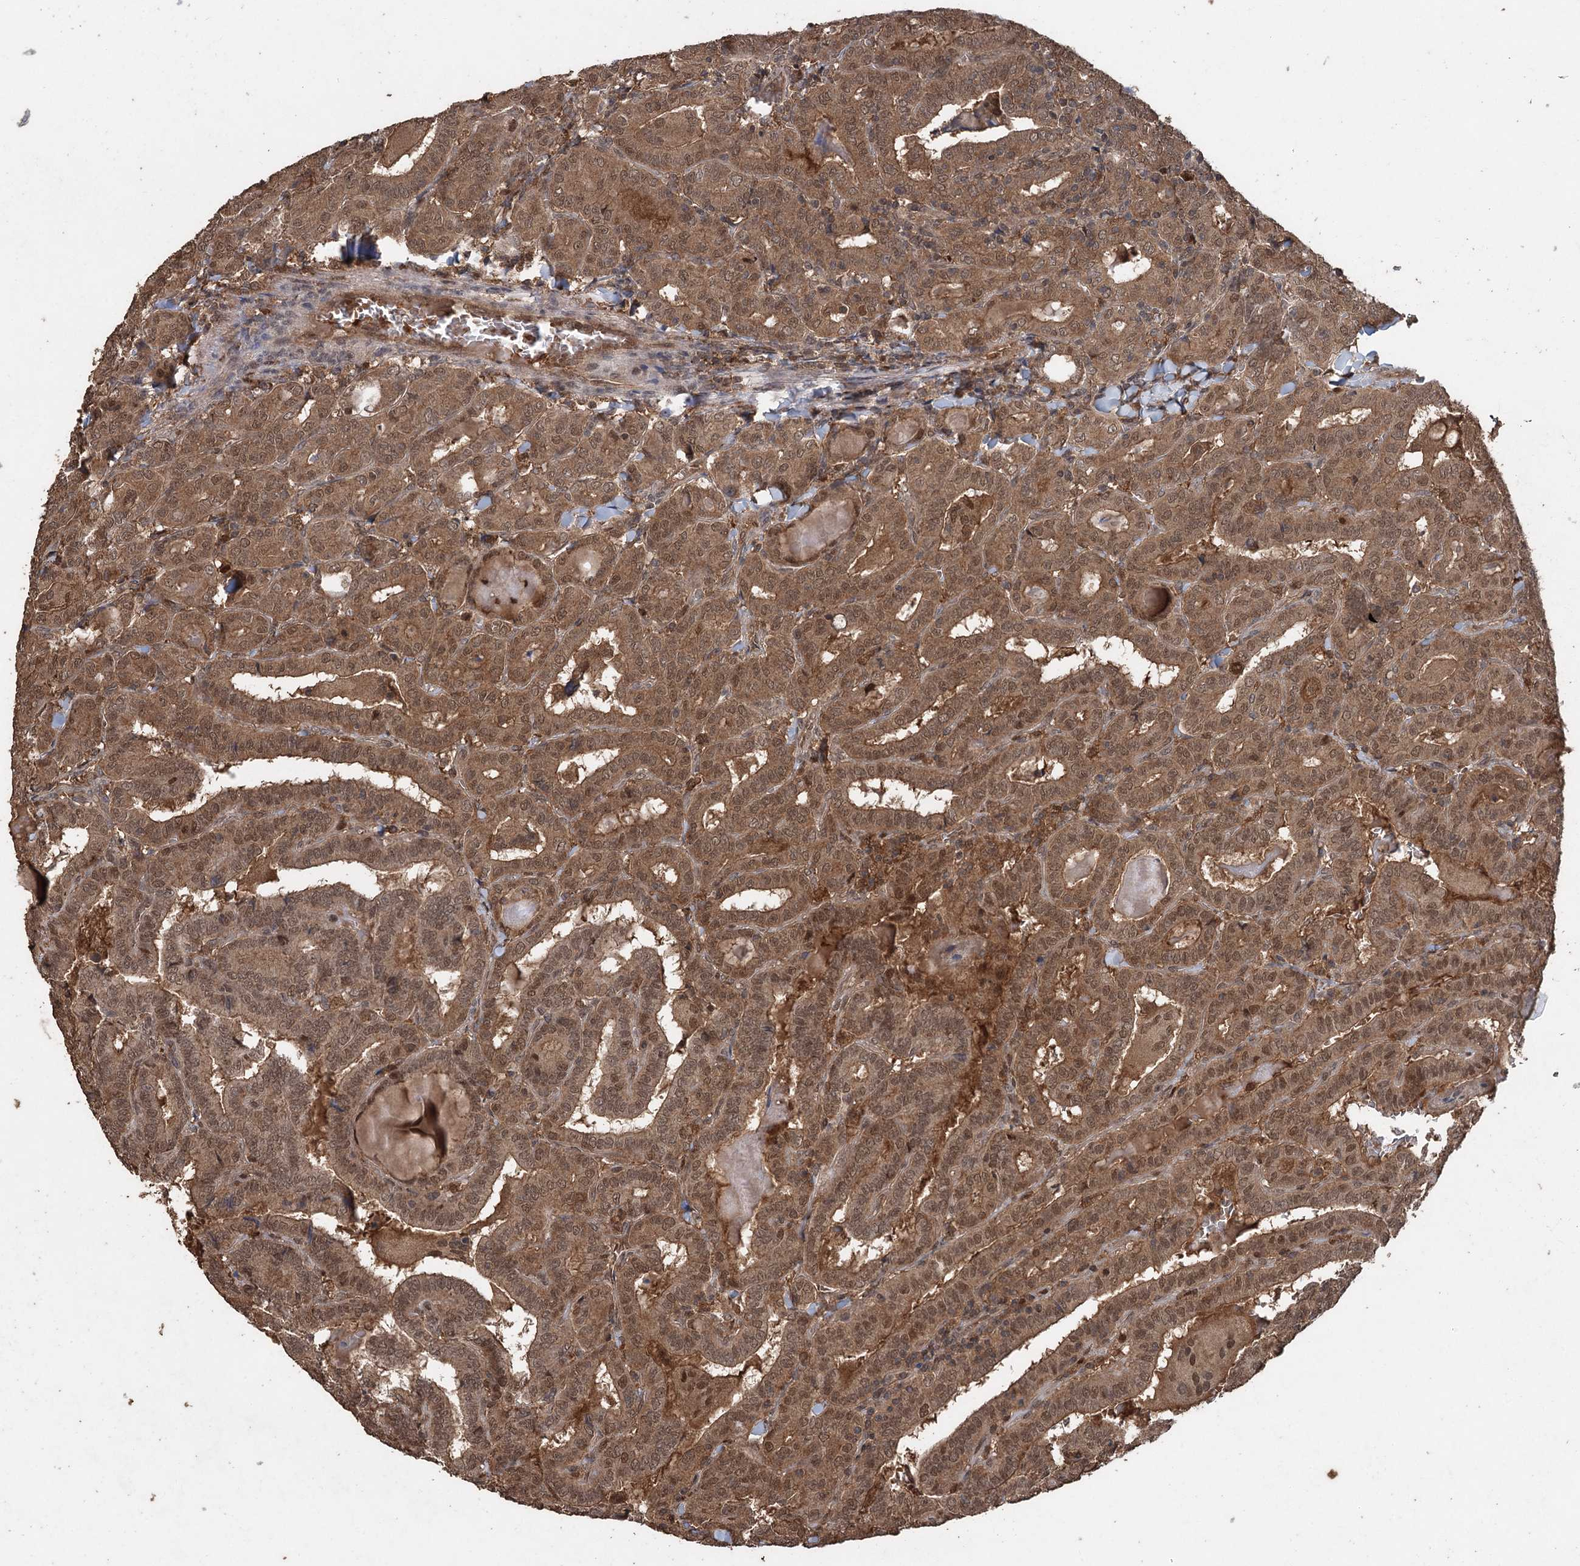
{"staining": {"intensity": "moderate", "quantity": ">75%", "location": "cytoplasmic/membranous,nuclear"}, "tissue": "thyroid cancer", "cell_type": "Tumor cells", "image_type": "cancer", "snomed": [{"axis": "morphology", "description": "Papillary adenocarcinoma, NOS"}, {"axis": "topography", "description": "Thyroid gland"}], "caption": "DAB (3,3'-diaminobenzidine) immunohistochemical staining of thyroid papillary adenocarcinoma shows moderate cytoplasmic/membranous and nuclear protein positivity in about >75% of tumor cells.", "gene": "FBXO7", "patient": {"sex": "female", "age": 72}}